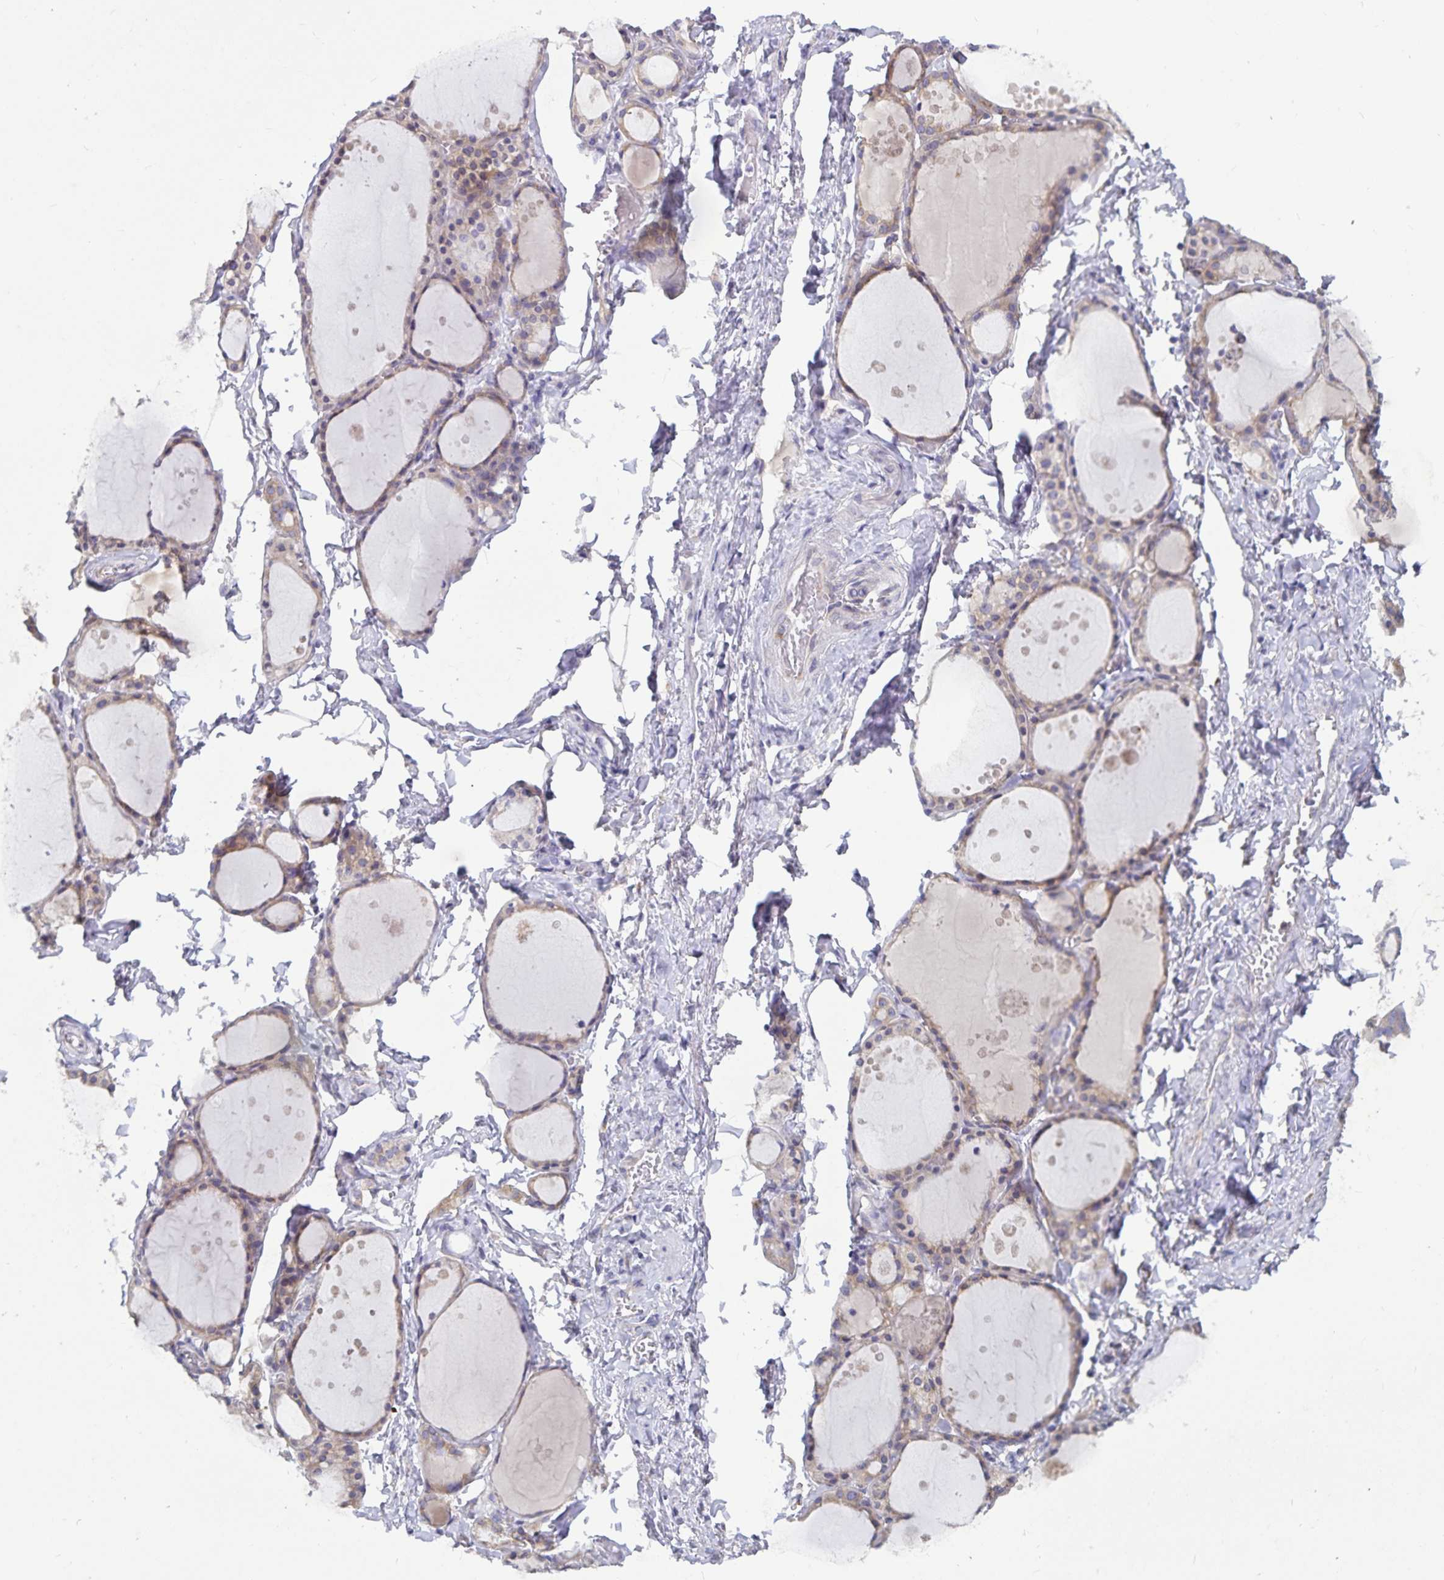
{"staining": {"intensity": "weak", "quantity": ">75%", "location": "cytoplasmic/membranous"}, "tissue": "thyroid gland", "cell_type": "Glandular cells", "image_type": "normal", "snomed": [{"axis": "morphology", "description": "Normal tissue, NOS"}, {"axis": "topography", "description": "Thyroid gland"}], "caption": "DAB immunohistochemical staining of benign human thyroid gland exhibits weak cytoplasmic/membranous protein positivity in about >75% of glandular cells.", "gene": "FAM120A", "patient": {"sex": "male", "age": 68}}